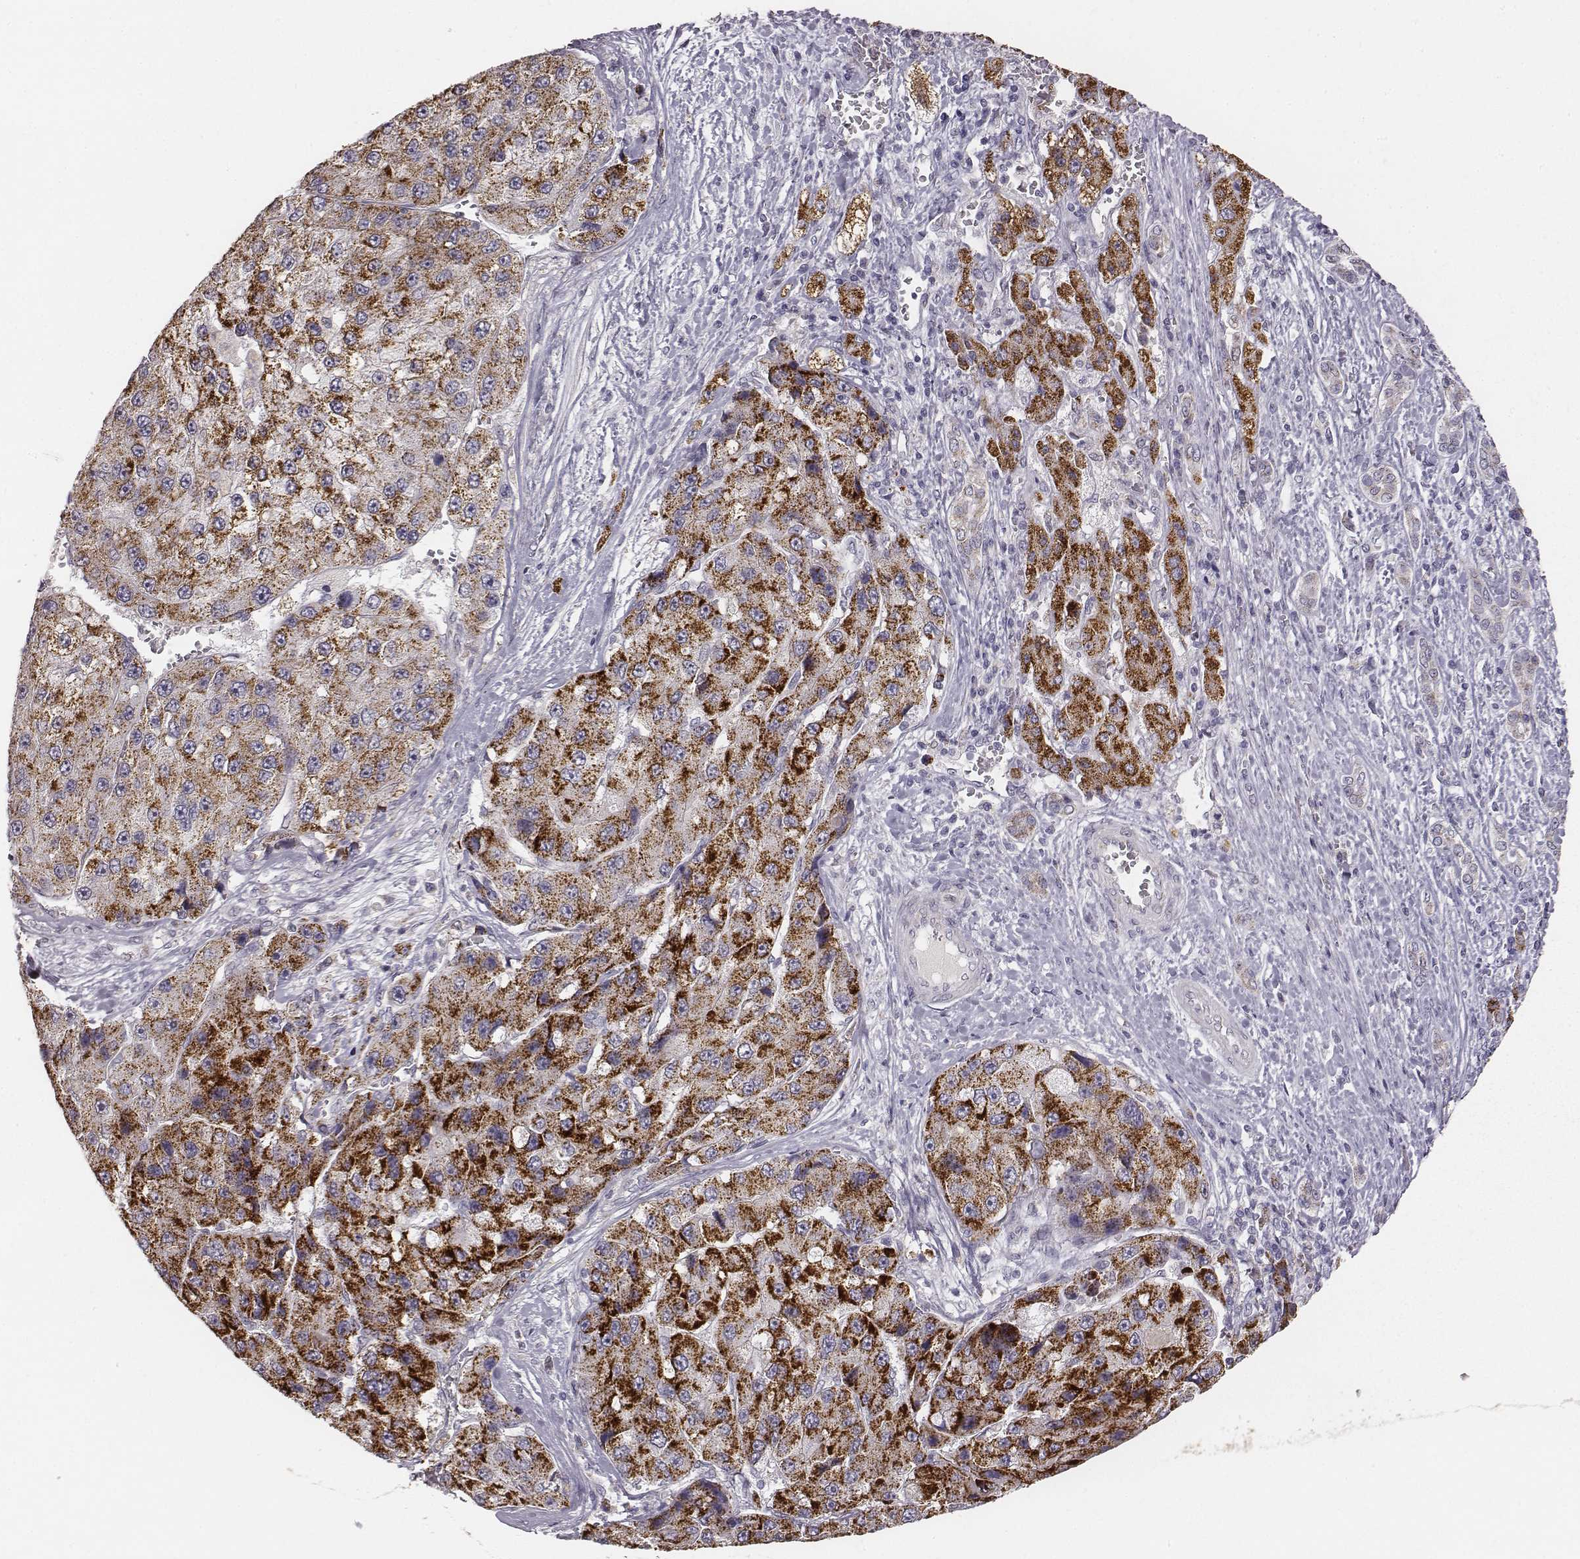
{"staining": {"intensity": "strong", "quantity": ">75%", "location": "cytoplasmic/membranous"}, "tissue": "liver cancer", "cell_type": "Tumor cells", "image_type": "cancer", "snomed": [{"axis": "morphology", "description": "Carcinoma, Hepatocellular, NOS"}, {"axis": "topography", "description": "Liver"}], "caption": "The immunohistochemical stain shows strong cytoplasmic/membranous positivity in tumor cells of liver cancer tissue.", "gene": "ABCD3", "patient": {"sex": "female", "age": 73}}